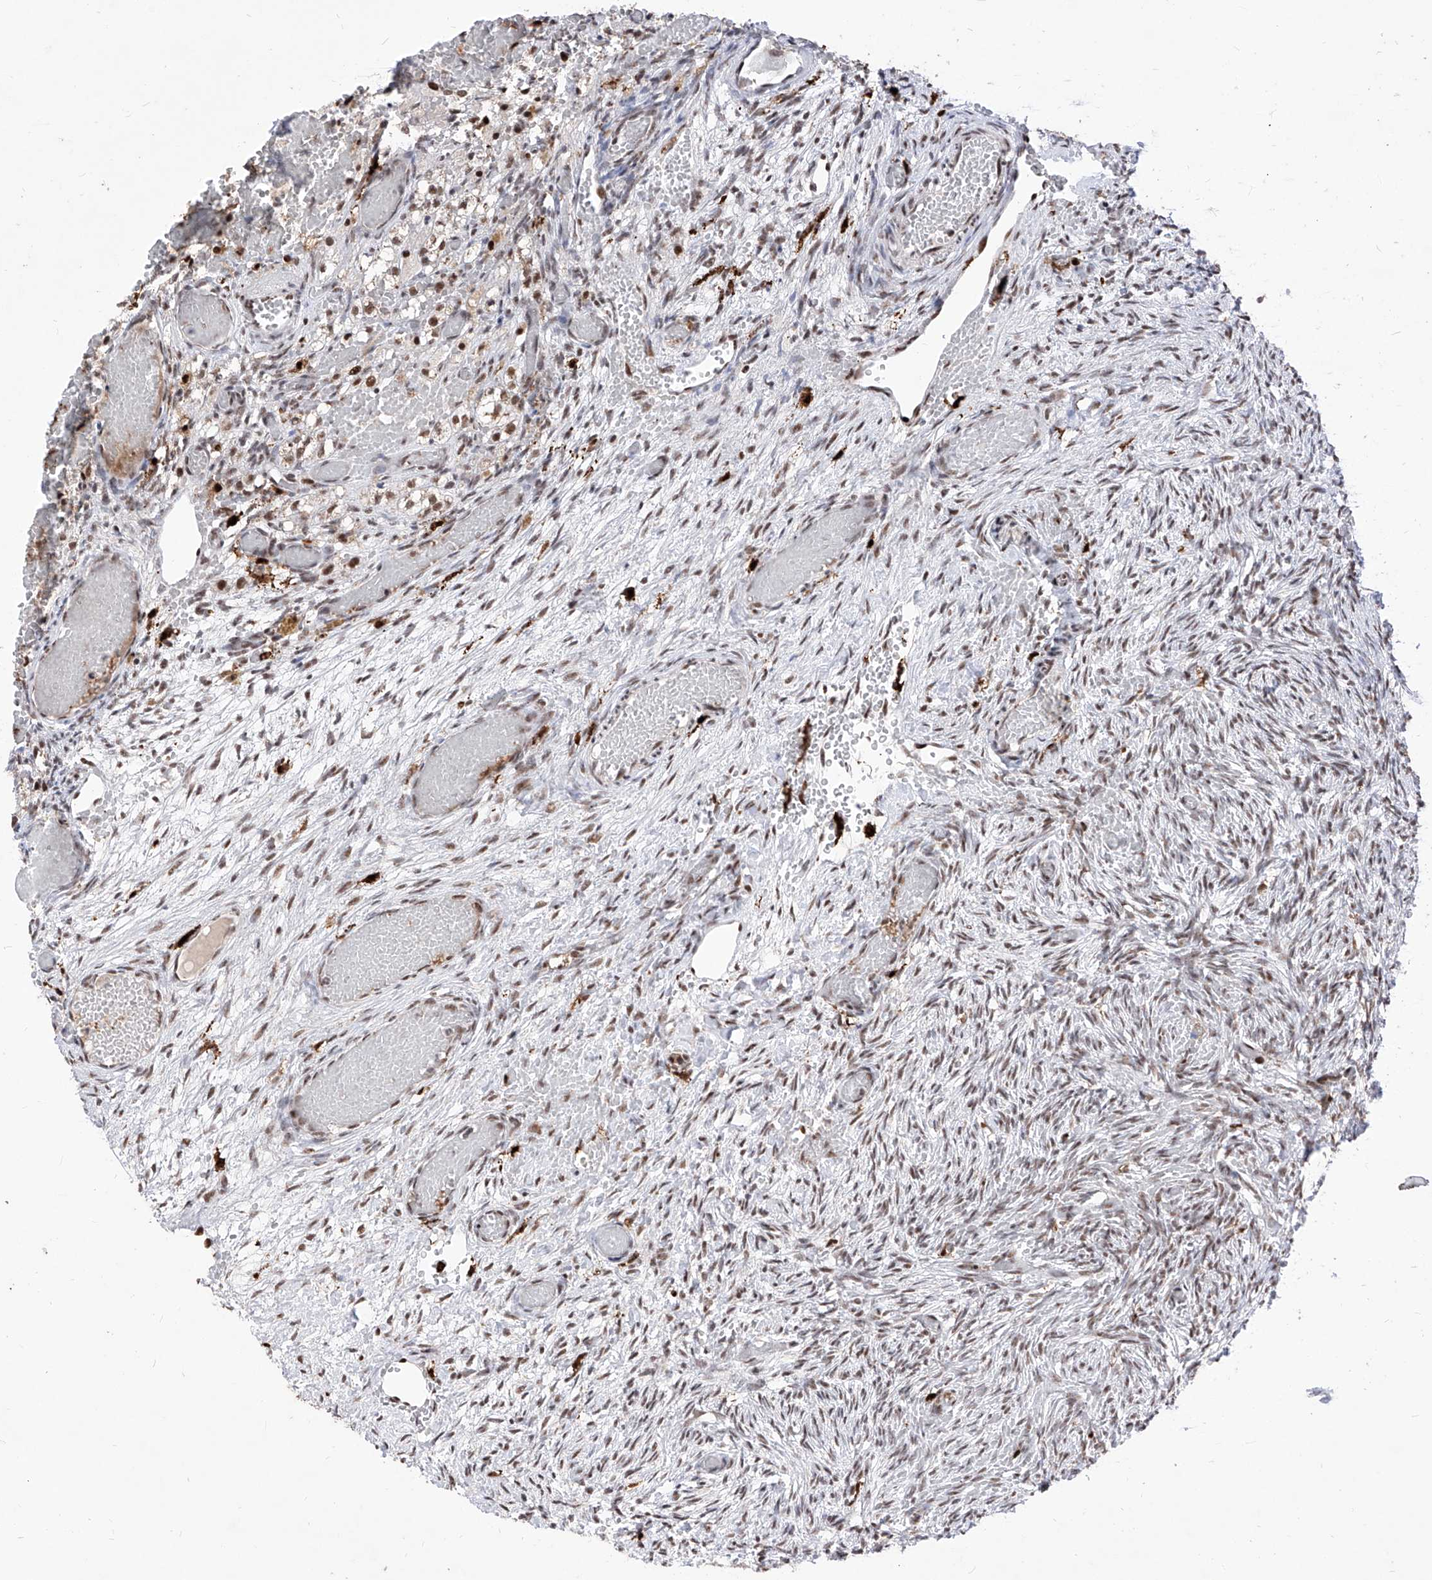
{"staining": {"intensity": "moderate", "quantity": "<25%", "location": "nuclear"}, "tissue": "ovary", "cell_type": "Ovarian stroma cells", "image_type": "normal", "snomed": [{"axis": "morphology", "description": "Adenocarcinoma, NOS"}, {"axis": "topography", "description": "Endometrium"}], "caption": "The photomicrograph reveals immunohistochemical staining of normal ovary. There is moderate nuclear staining is seen in about <25% of ovarian stroma cells. (Brightfield microscopy of DAB IHC at high magnification).", "gene": "PHF5A", "patient": {"sex": "female", "age": 32}}